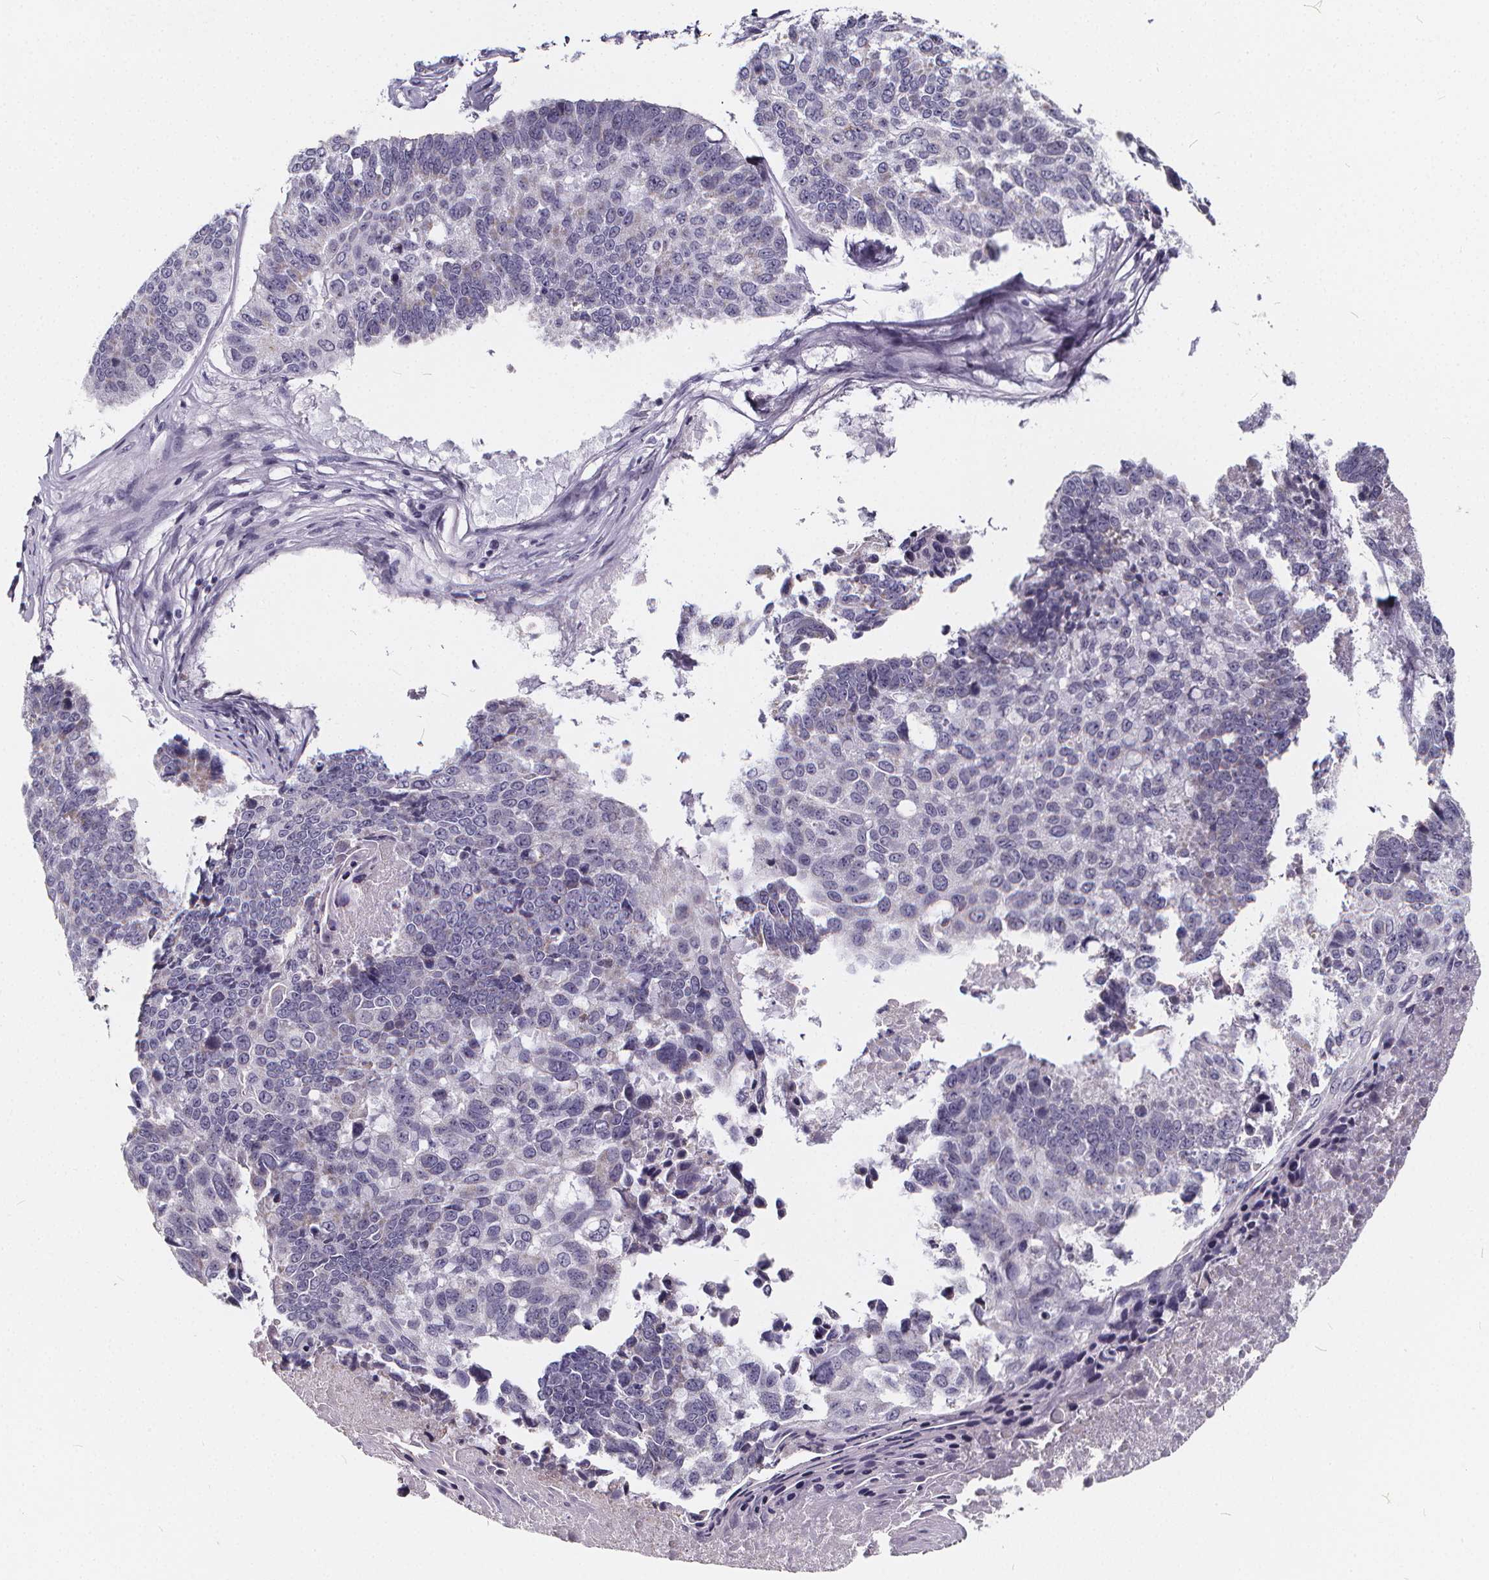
{"staining": {"intensity": "negative", "quantity": "none", "location": "none"}, "tissue": "lung cancer", "cell_type": "Tumor cells", "image_type": "cancer", "snomed": [{"axis": "morphology", "description": "Squamous cell carcinoma, NOS"}, {"axis": "topography", "description": "Lung"}], "caption": "Immunohistochemistry histopathology image of neoplastic tissue: lung cancer (squamous cell carcinoma) stained with DAB exhibits no significant protein expression in tumor cells. (DAB (3,3'-diaminobenzidine) immunohistochemistry (IHC), high magnification).", "gene": "SPEF2", "patient": {"sex": "male", "age": 73}}